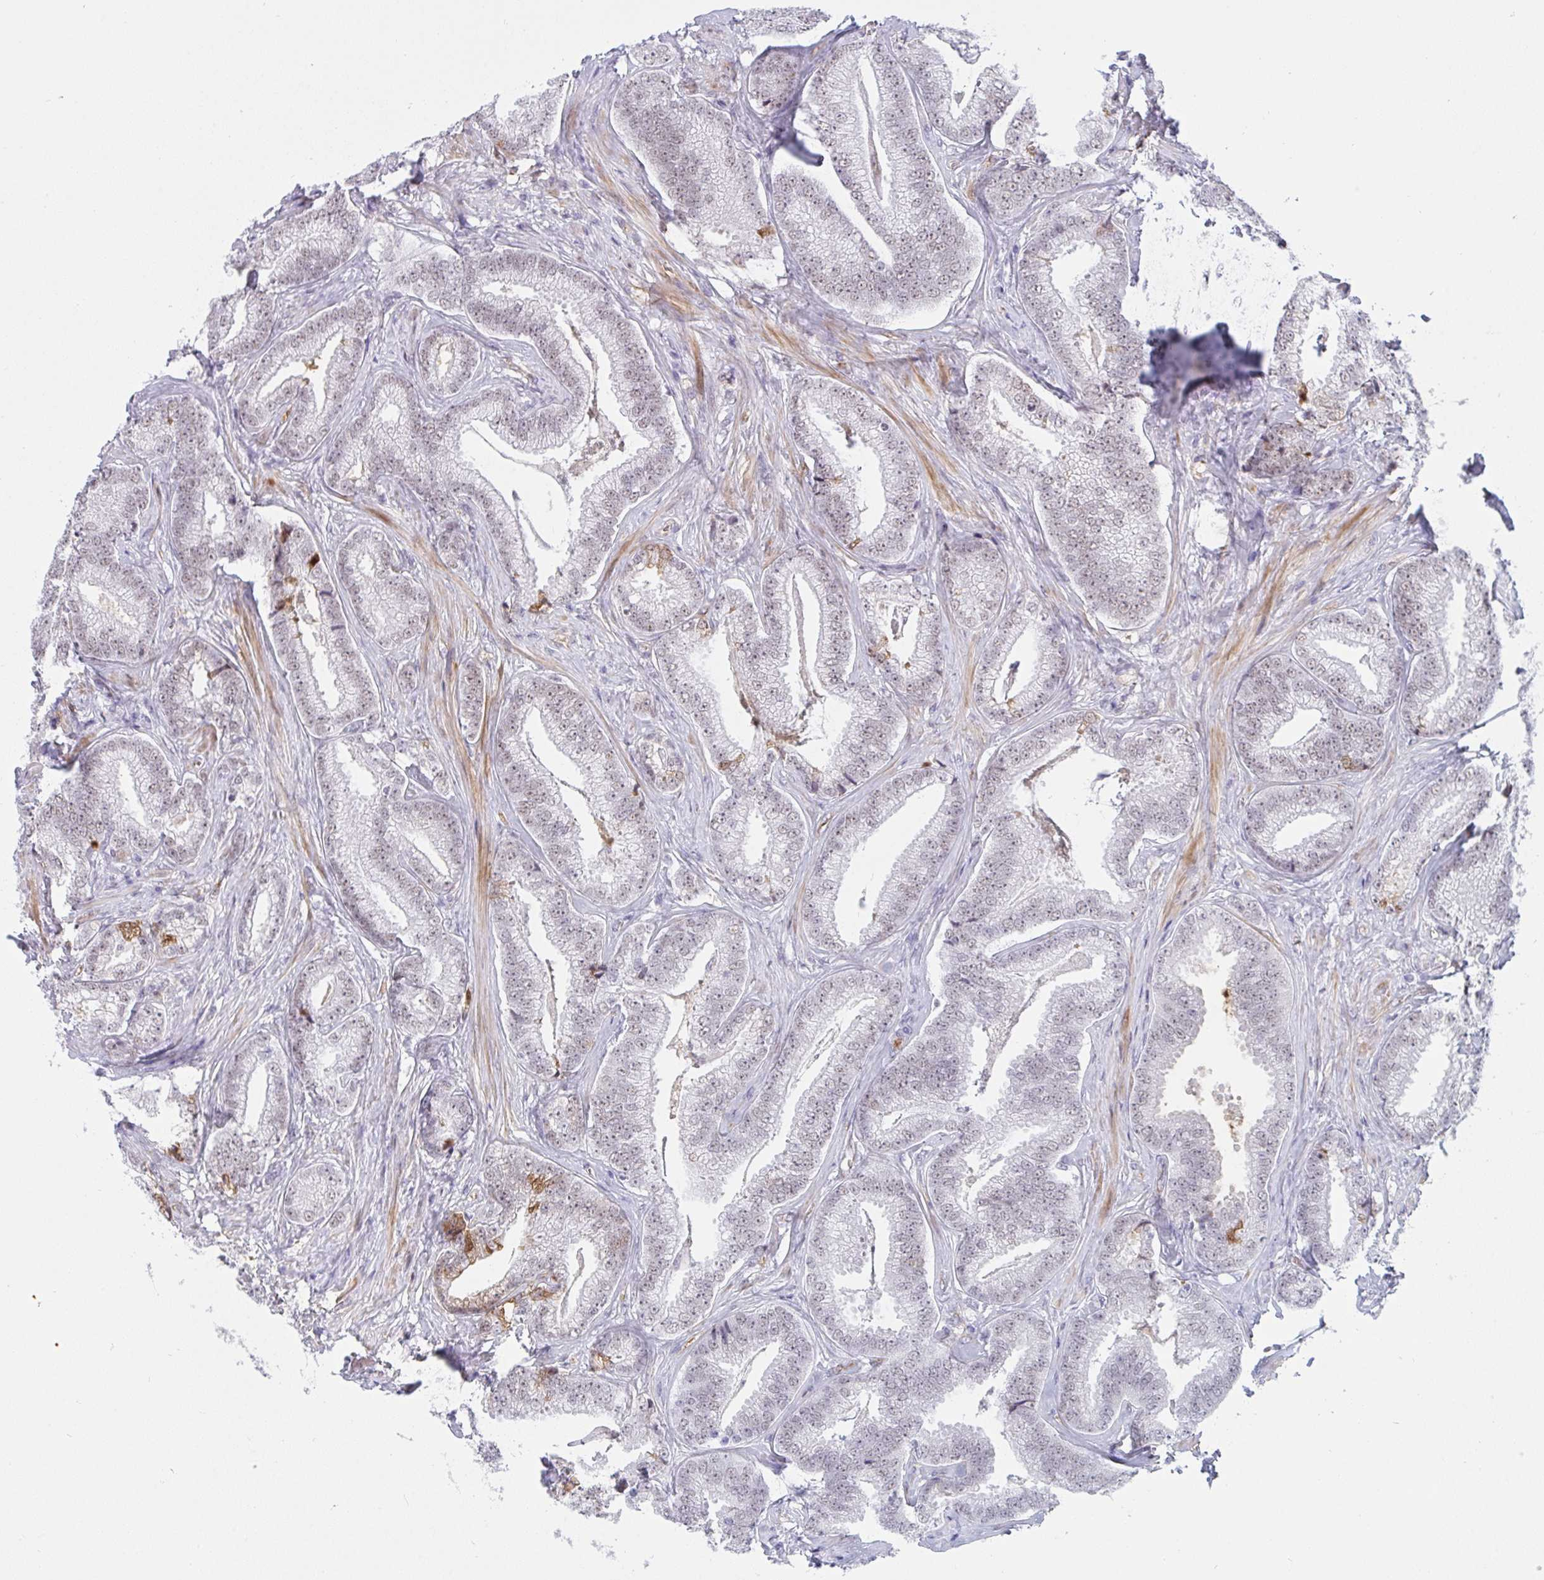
{"staining": {"intensity": "weak", "quantity": "25%-75%", "location": "nuclear"}, "tissue": "prostate cancer", "cell_type": "Tumor cells", "image_type": "cancer", "snomed": [{"axis": "morphology", "description": "Adenocarcinoma, Low grade"}, {"axis": "topography", "description": "Prostate"}], "caption": "A low amount of weak nuclear staining is seen in approximately 25%-75% of tumor cells in low-grade adenocarcinoma (prostate) tissue.", "gene": "DSCAML1", "patient": {"sex": "male", "age": 63}}